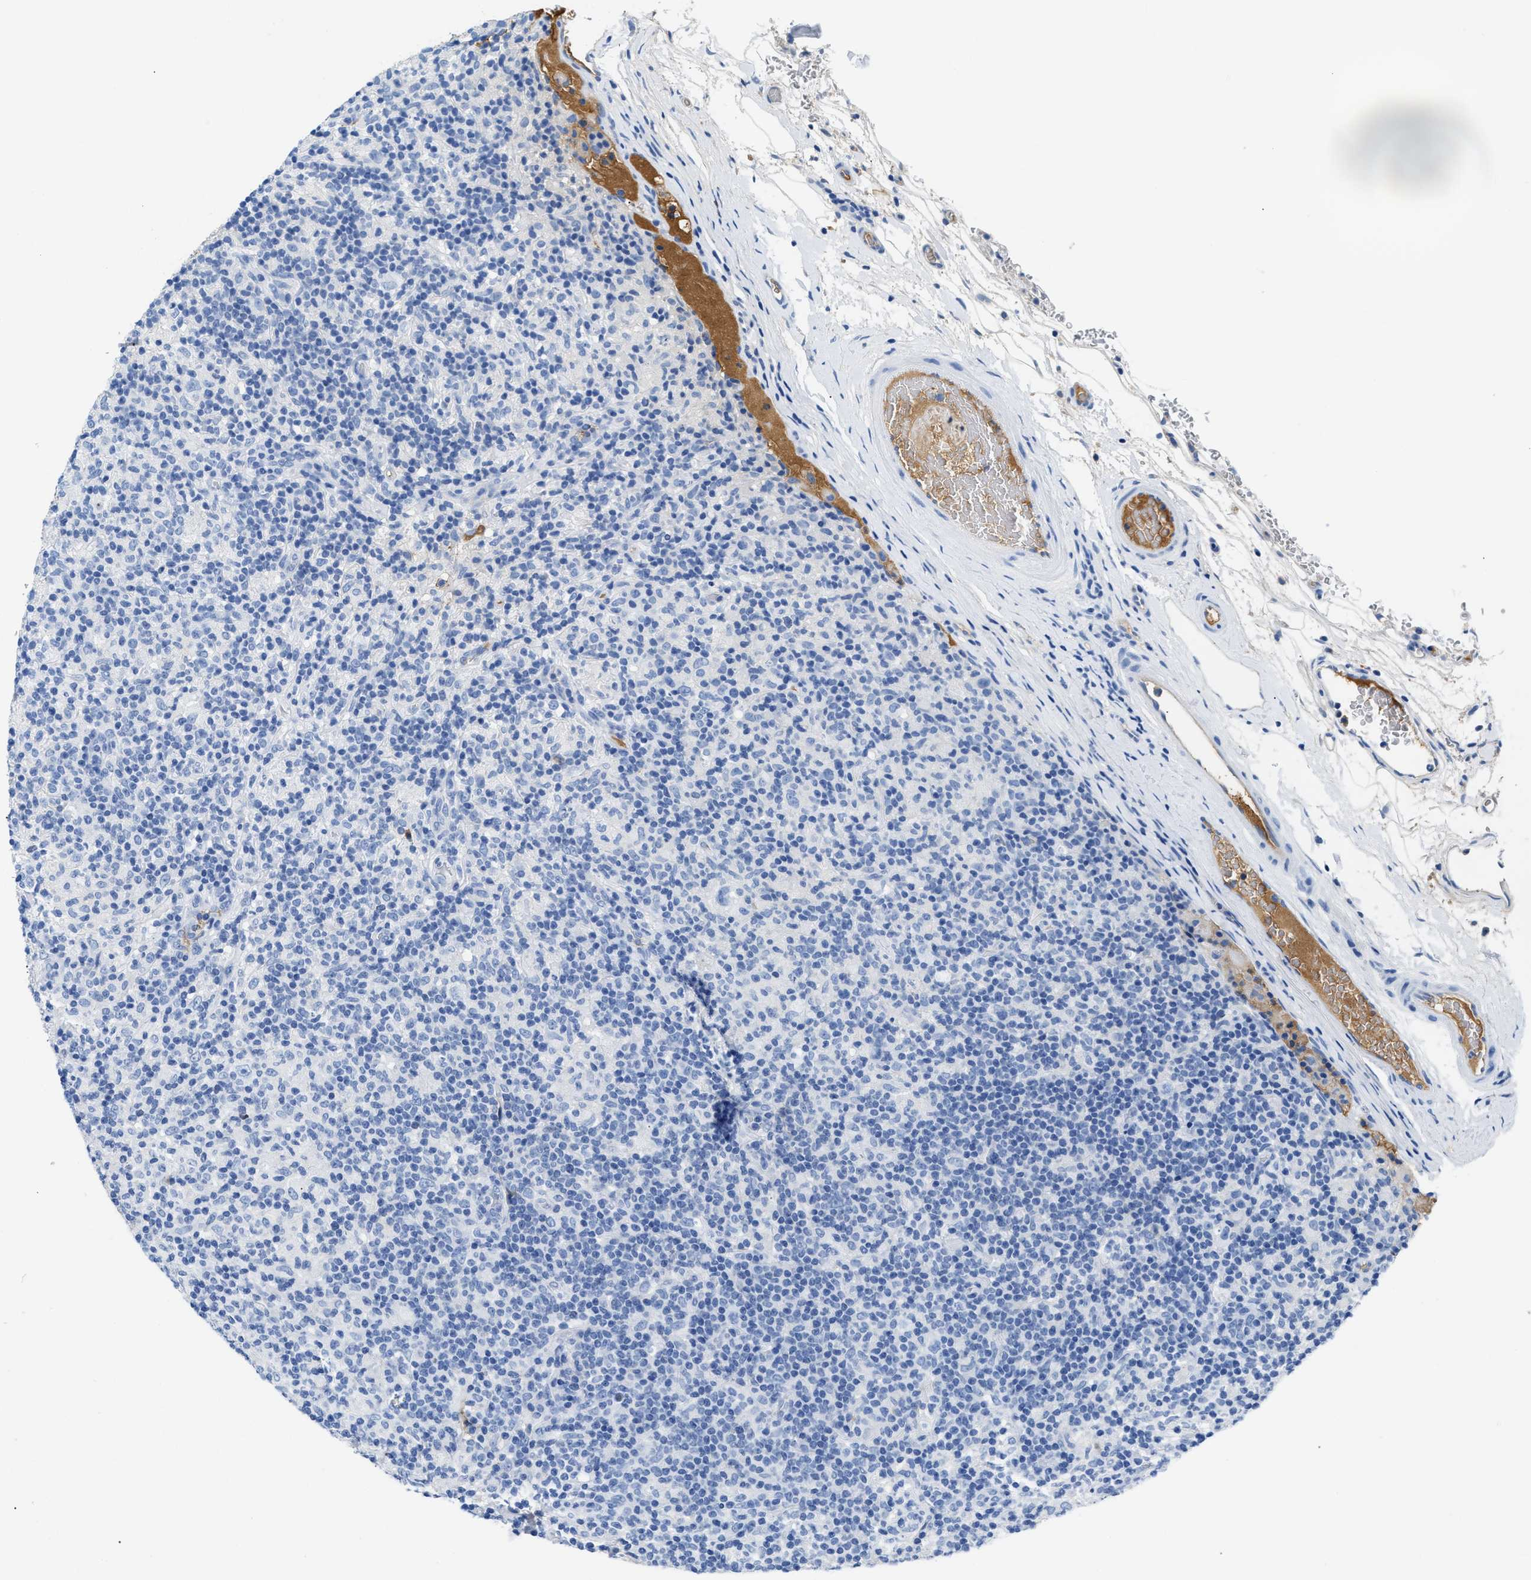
{"staining": {"intensity": "negative", "quantity": "none", "location": "none"}, "tissue": "lymphoma", "cell_type": "Tumor cells", "image_type": "cancer", "snomed": [{"axis": "morphology", "description": "Hodgkin's disease, NOS"}, {"axis": "topography", "description": "Lymph node"}], "caption": "This histopathology image is of Hodgkin's disease stained with immunohistochemistry (IHC) to label a protein in brown with the nuclei are counter-stained blue. There is no staining in tumor cells. The staining was performed using DAB (3,3'-diaminobenzidine) to visualize the protein expression in brown, while the nuclei were stained in blue with hematoxylin (Magnification: 20x).", "gene": "GC", "patient": {"sex": "male", "age": 70}}